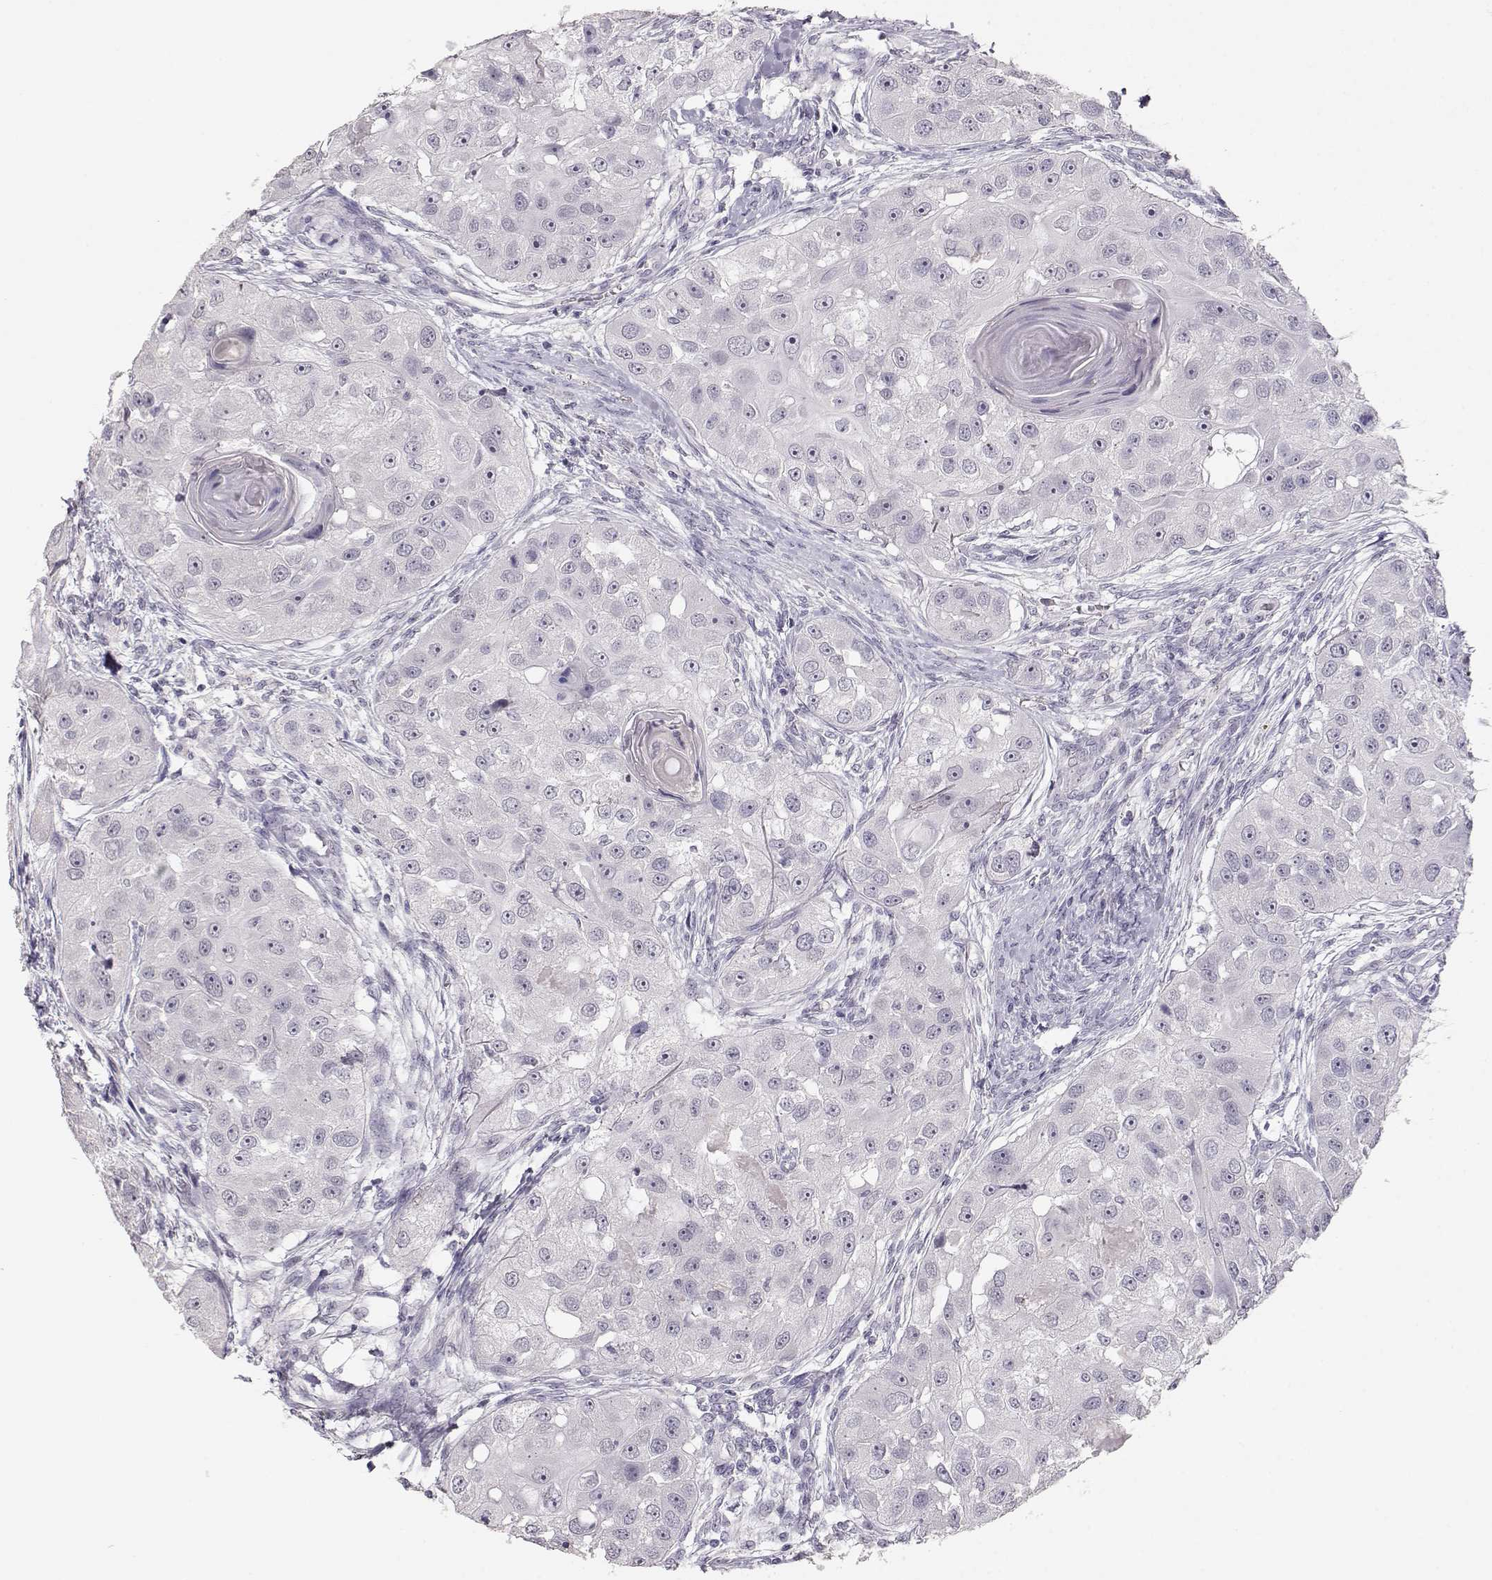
{"staining": {"intensity": "negative", "quantity": "none", "location": "none"}, "tissue": "head and neck cancer", "cell_type": "Tumor cells", "image_type": "cancer", "snomed": [{"axis": "morphology", "description": "Squamous cell carcinoma, NOS"}, {"axis": "topography", "description": "Head-Neck"}], "caption": "A high-resolution micrograph shows immunohistochemistry (IHC) staining of head and neck cancer, which displays no significant expression in tumor cells.", "gene": "TKTL1", "patient": {"sex": "male", "age": 51}}